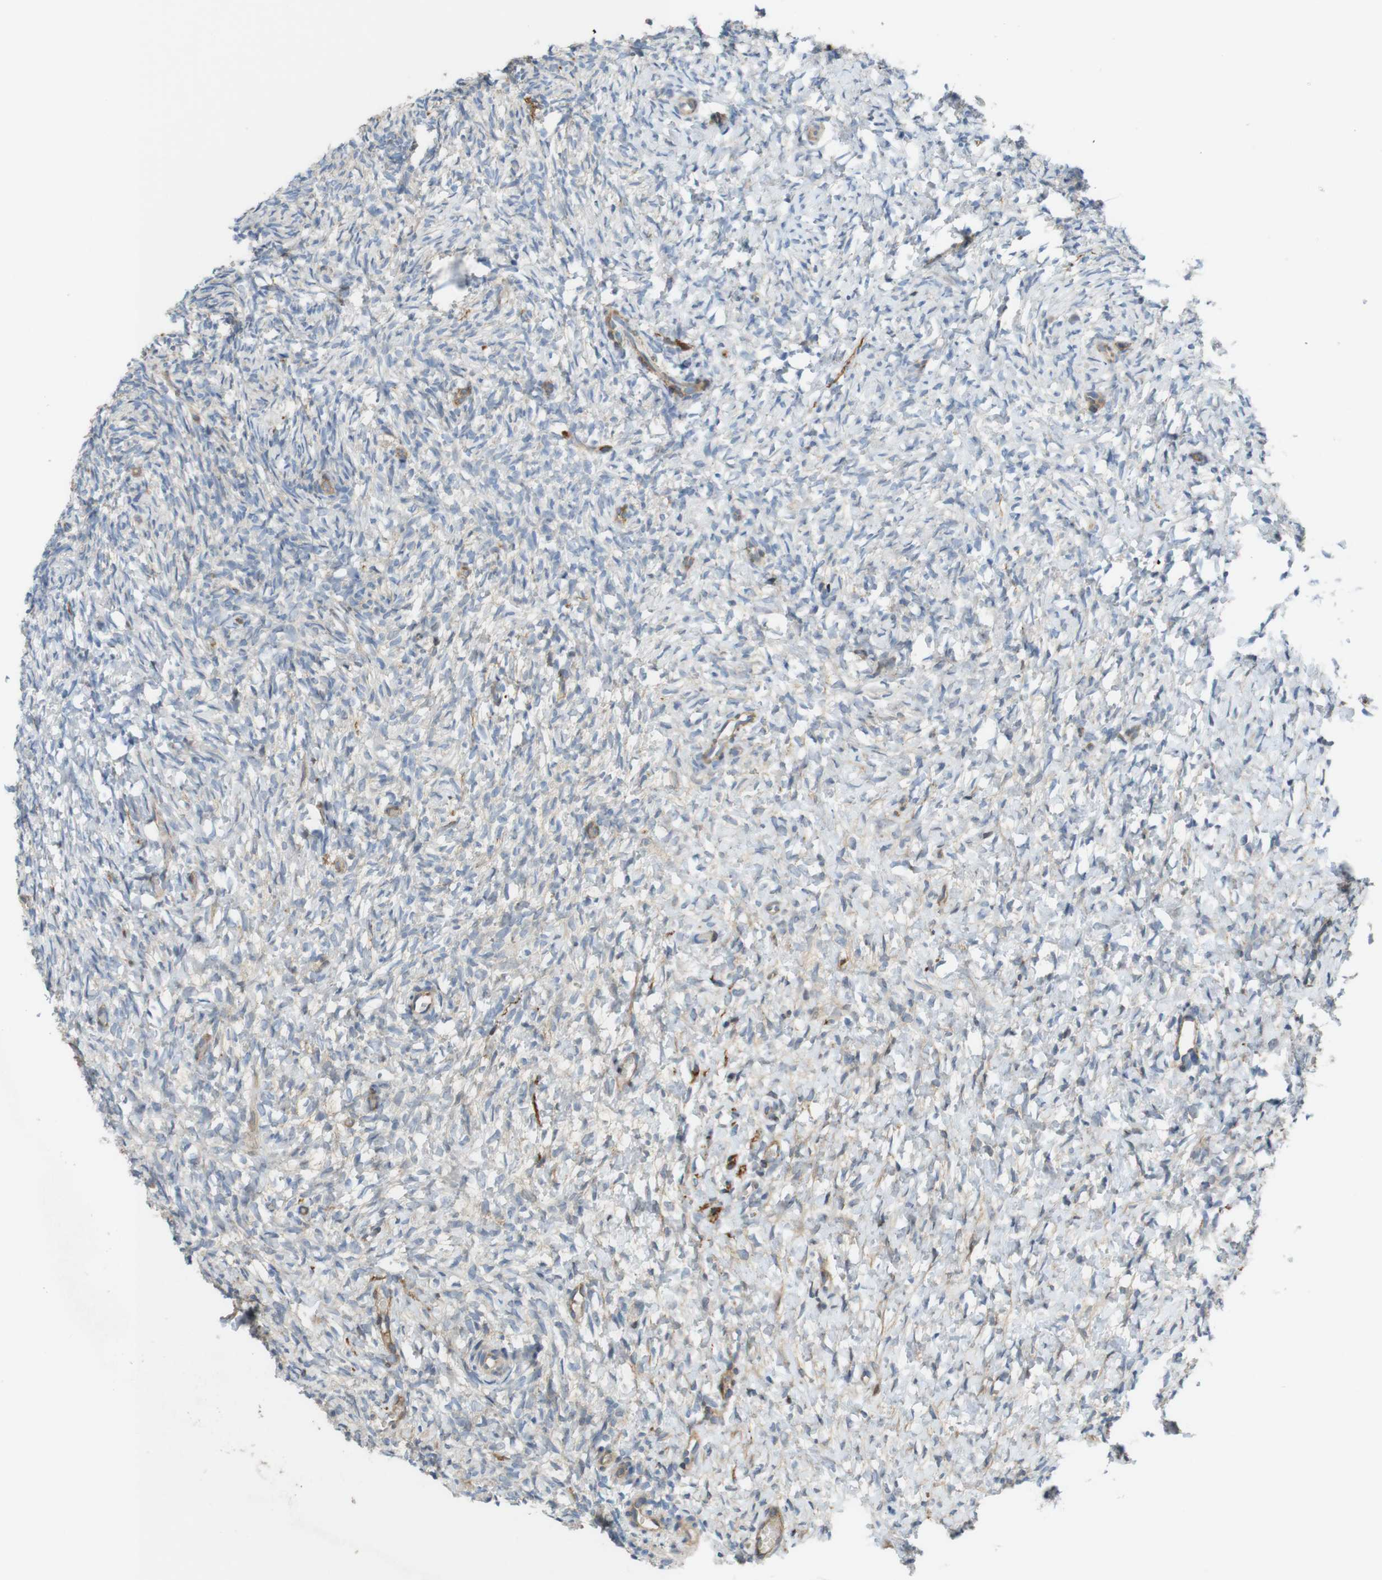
{"staining": {"intensity": "negative", "quantity": "none", "location": "none"}, "tissue": "ovary", "cell_type": "Ovarian stroma cells", "image_type": "normal", "snomed": [{"axis": "morphology", "description": "Normal tissue, NOS"}, {"axis": "topography", "description": "Ovary"}], "caption": "Immunohistochemistry (IHC) of normal human ovary reveals no expression in ovarian stroma cells.", "gene": "PCDH10", "patient": {"sex": "female", "age": 35}}